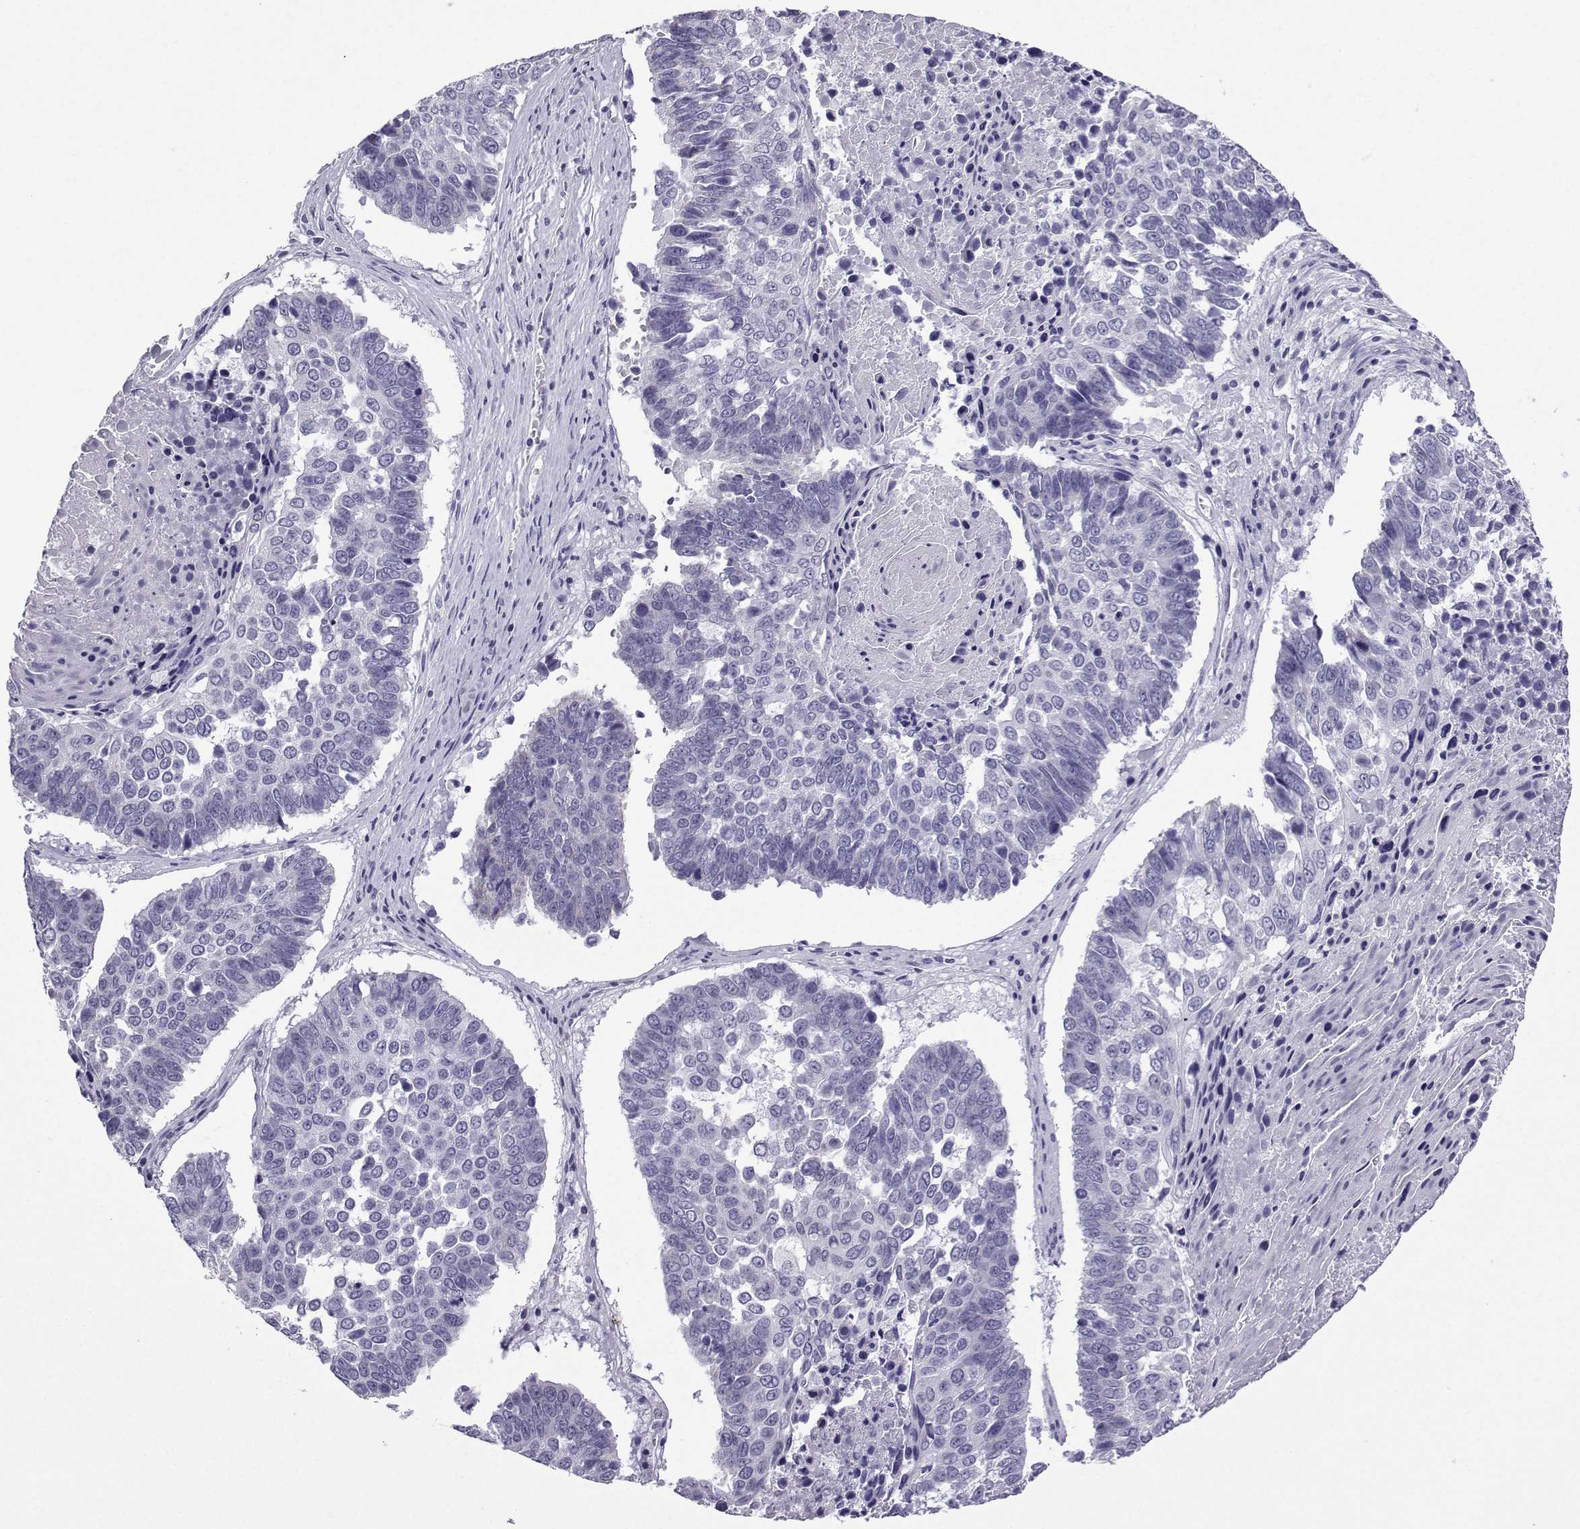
{"staining": {"intensity": "negative", "quantity": "none", "location": "none"}, "tissue": "lung cancer", "cell_type": "Tumor cells", "image_type": "cancer", "snomed": [{"axis": "morphology", "description": "Squamous cell carcinoma, NOS"}, {"axis": "topography", "description": "Lung"}], "caption": "A photomicrograph of lung cancer stained for a protein shows no brown staining in tumor cells.", "gene": "ACRBP", "patient": {"sex": "male", "age": 73}}